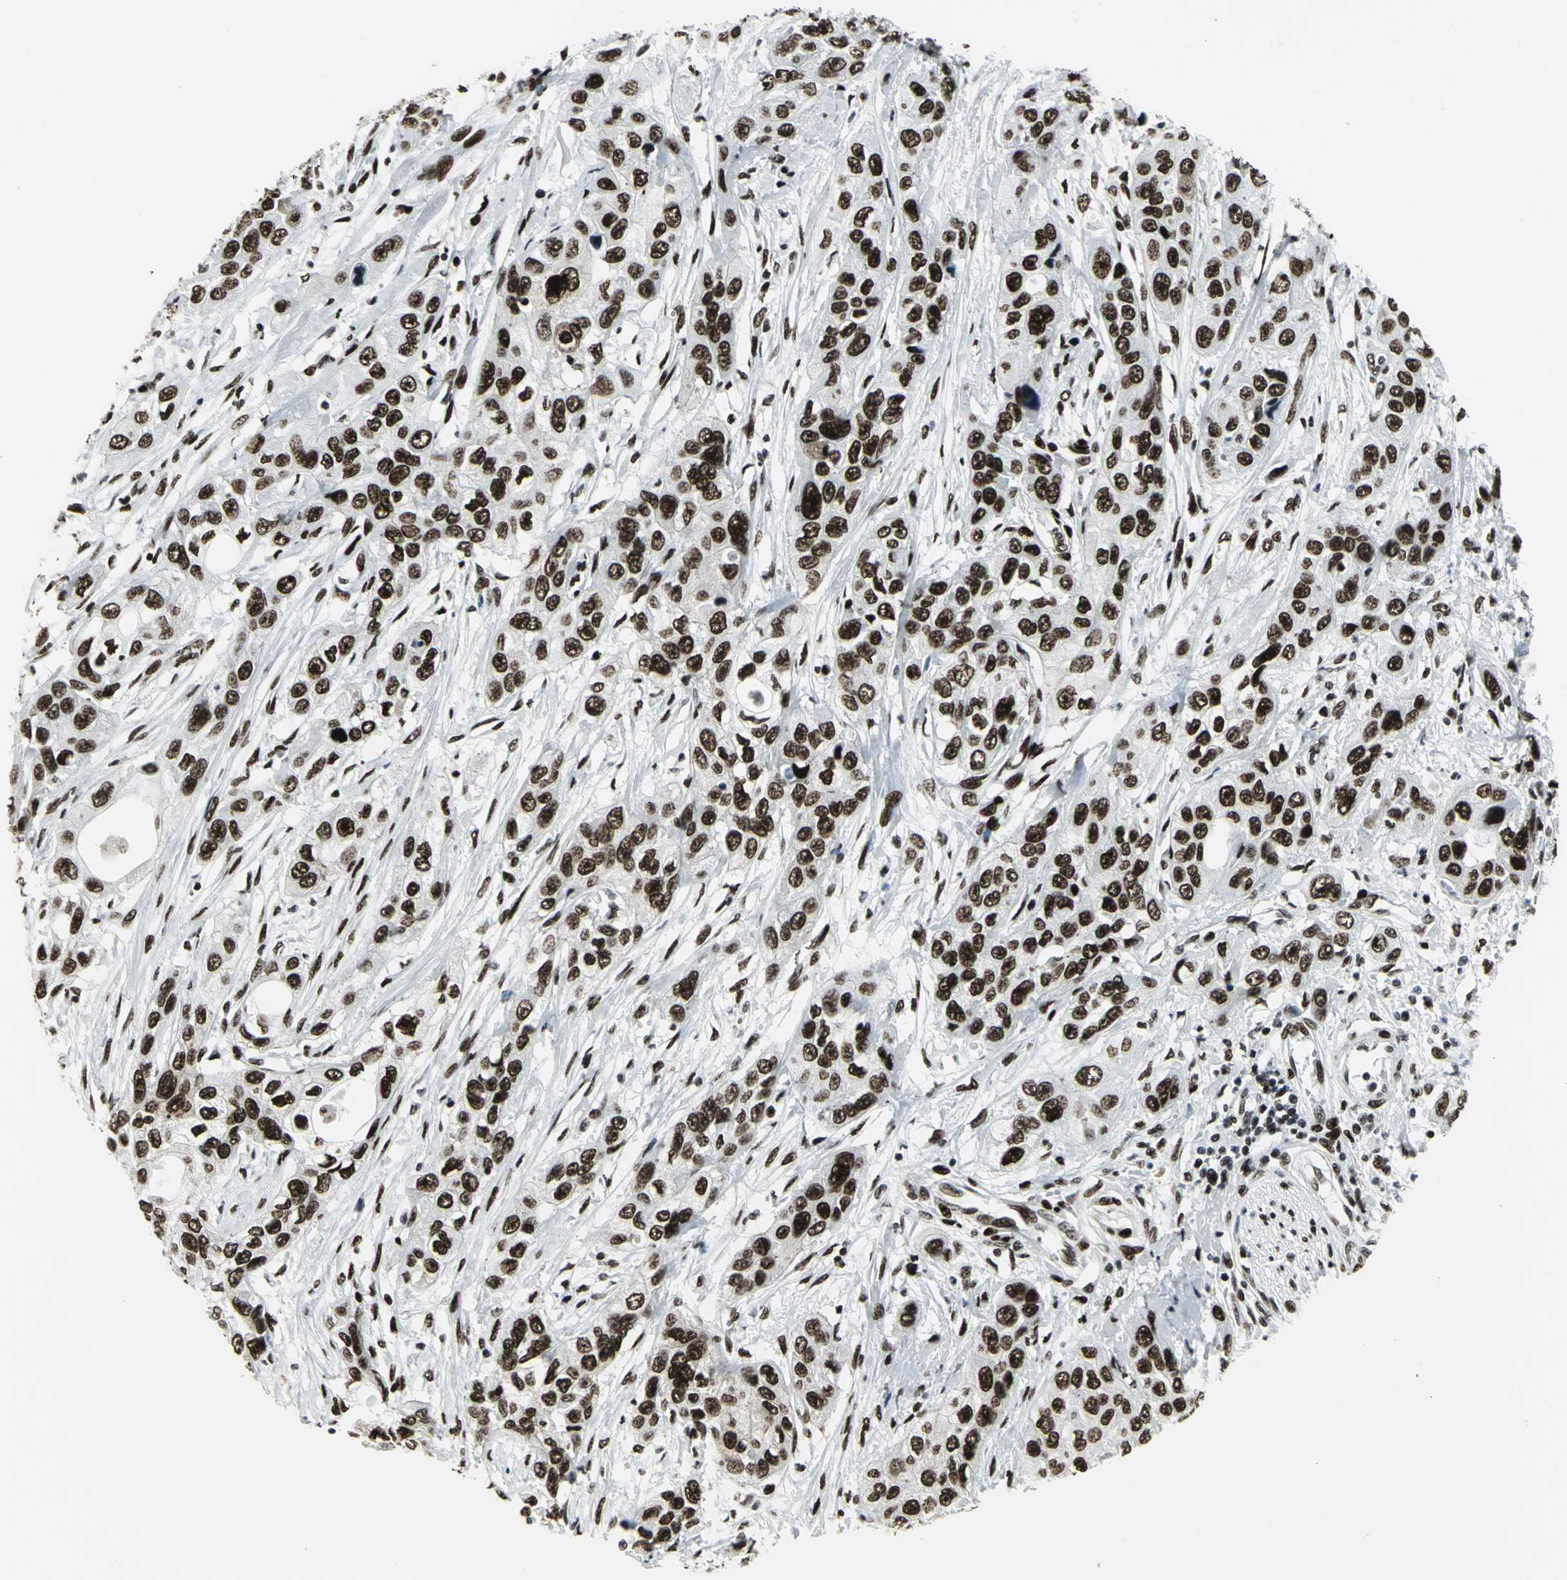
{"staining": {"intensity": "strong", "quantity": ">75%", "location": "nuclear"}, "tissue": "pancreatic cancer", "cell_type": "Tumor cells", "image_type": "cancer", "snomed": [{"axis": "morphology", "description": "Adenocarcinoma, NOS"}, {"axis": "topography", "description": "Pancreas"}], "caption": "Immunohistochemistry (IHC) of pancreatic cancer (adenocarcinoma) exhibits high levels of strong nuclear positivity in about >75% of tumor cells. Immunohistochemistry (IHC) stains the protein of interest in brown and the nuclei are stained blue.", "gene": "SMARCA4", "patient": {"sex": "female", "age": 70}}